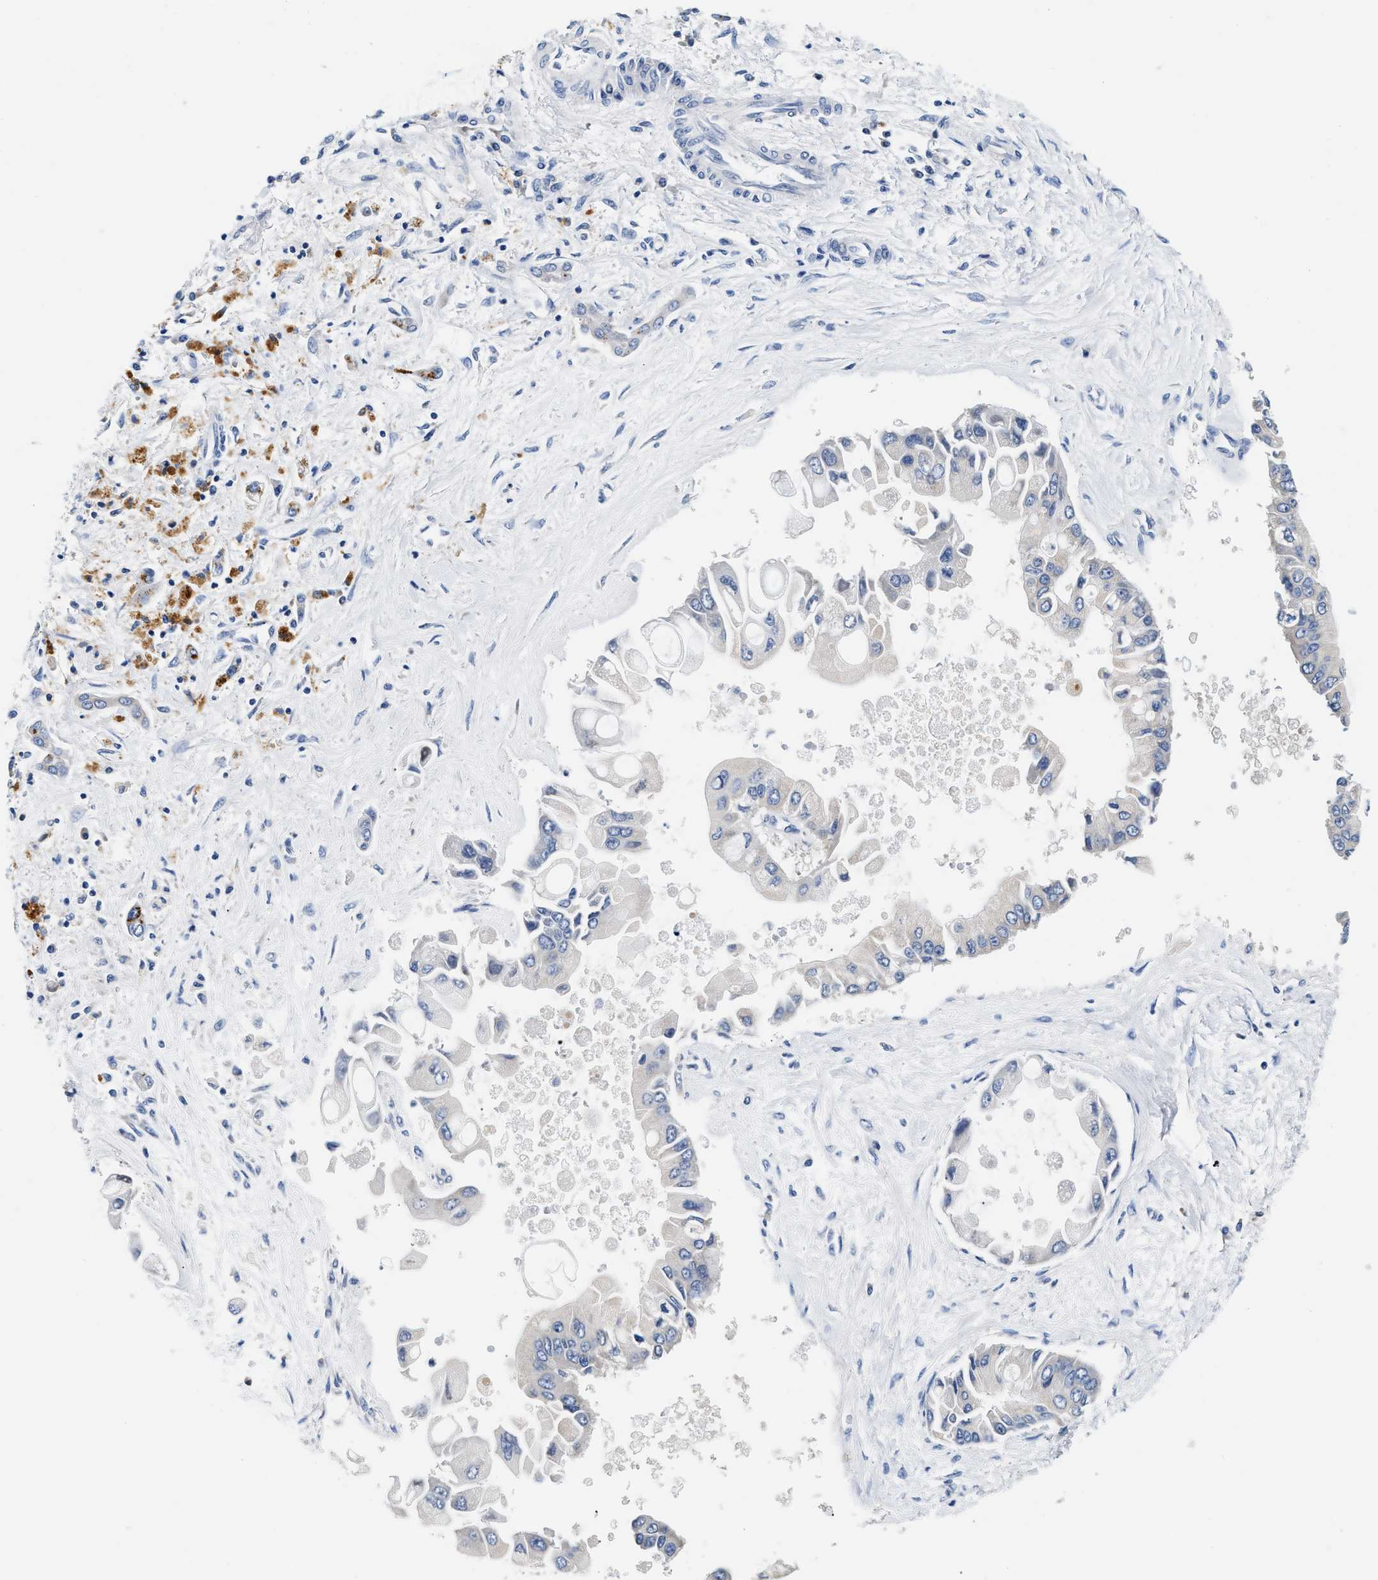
{"staining": {"intensity": "negative", "quantity": "none", "location": "none"}, "tissue": "liver cancer", "cell_type": "Tumor cells", "image_type": "cancer", "snomed": [{"axis": "morphology", "description": "Cholangiocarcinoma"}, {"axis": "topography", "description": "Liver"}], "caption": "The immunohistochemistry (IHC) micrograph has no significant expression in tumor cells of cholangiocarcinoma (liver) tissue. The staining was performed using DAB to visualize the protein expression in brown, while the nuclei were stained in blue with hematoxylin (Magnification: 20x).", "gene": "FAM185A", "patient": {"sex": "male", "age": 50}}